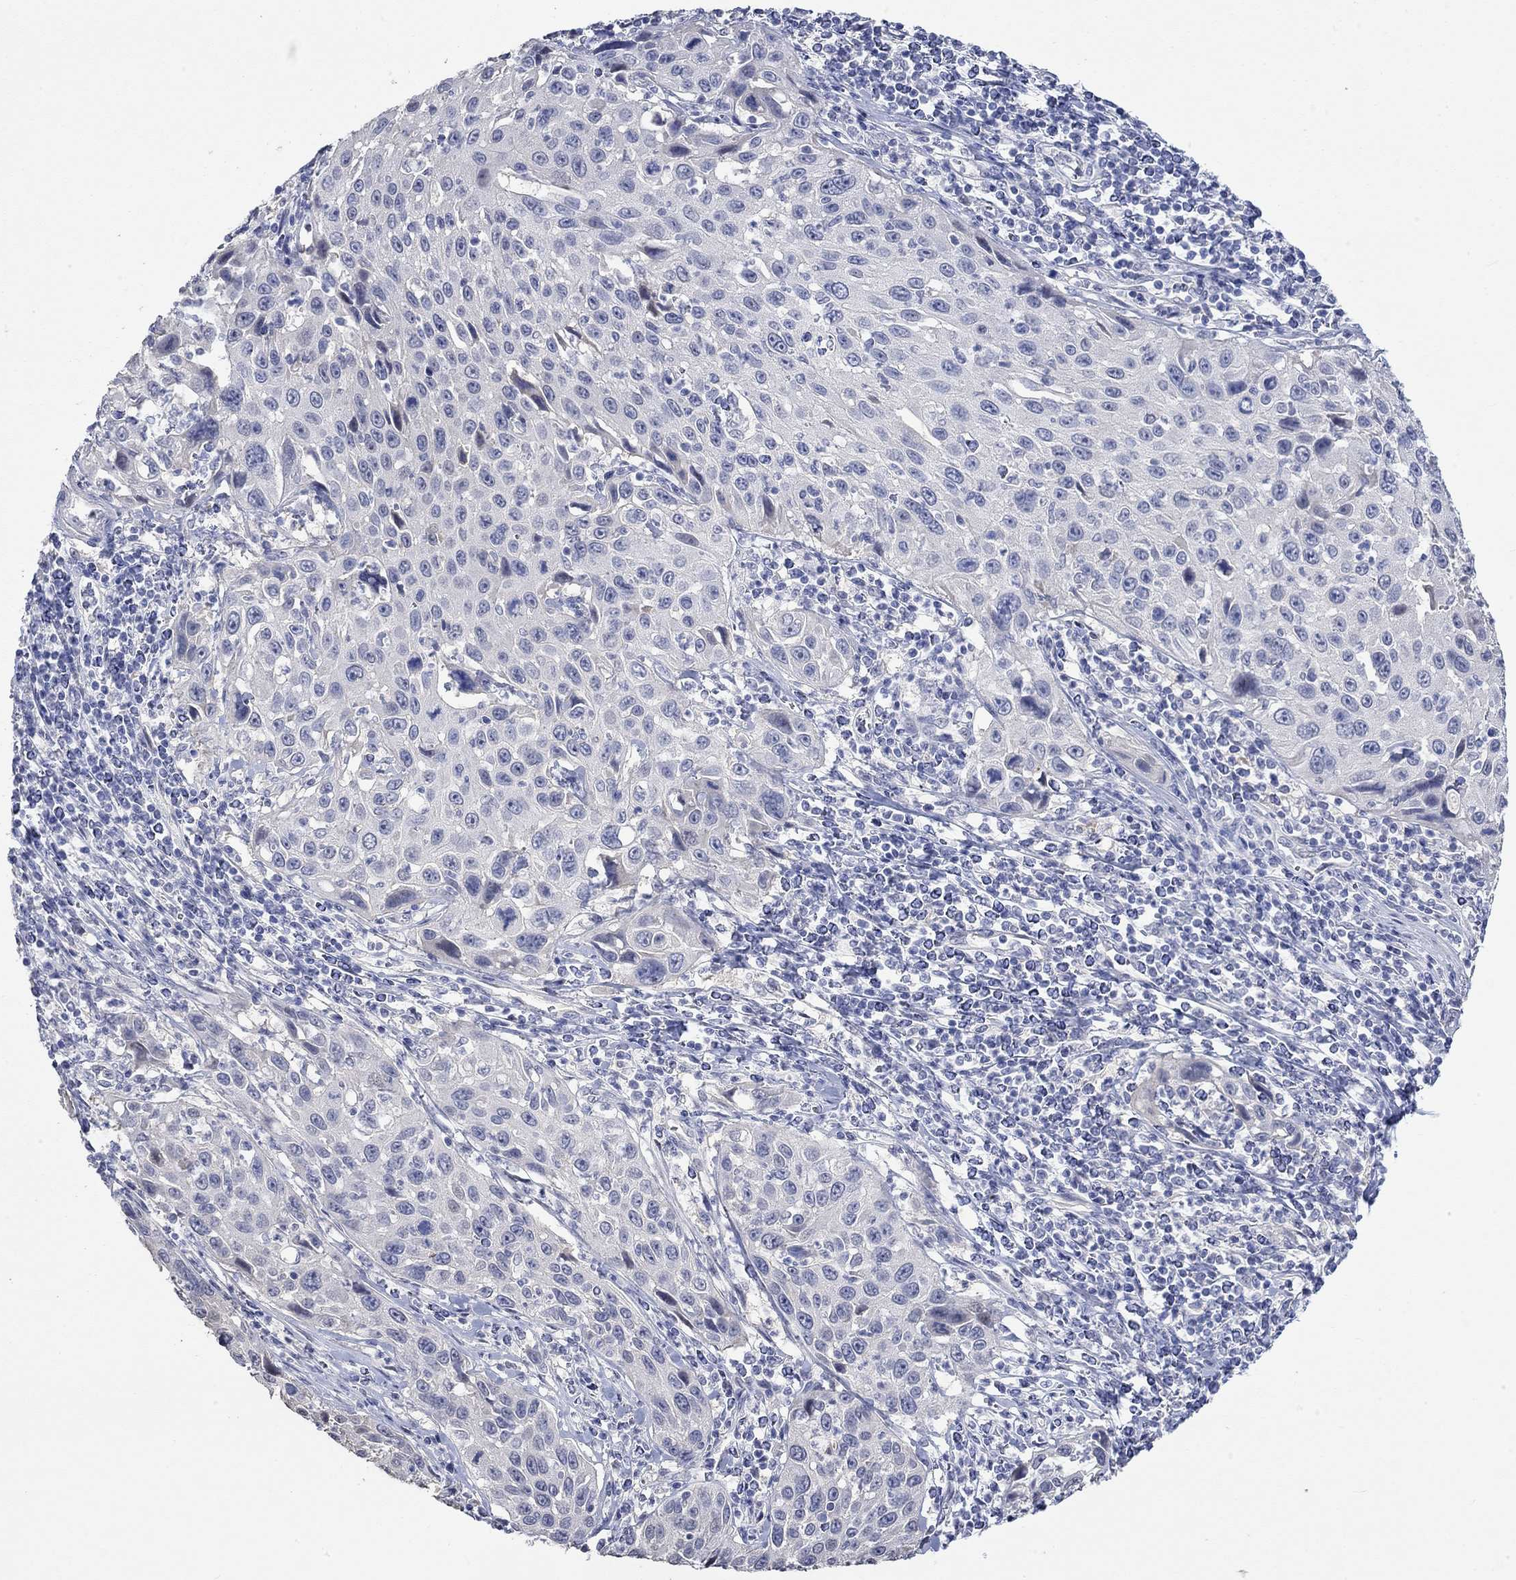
{"staining": {"intensity": "negative", "quantity": "none", "location": "none"}, "tissue": "cervical cancer", "cell_type": "Tumor cells", "image_type": "cancer", "snomed": [{"axis": "morphology", "description": "Squamous cell carcinoma, NOS"}, {"axis": "topography", "description": "Cervix"}], "caption": "The IHC image has no significant positivity in tumor cells of cervical squamous cell carcinoma tissue.", "gene": "PNMA5", "patient": {"sex": "female", "age": 26}}